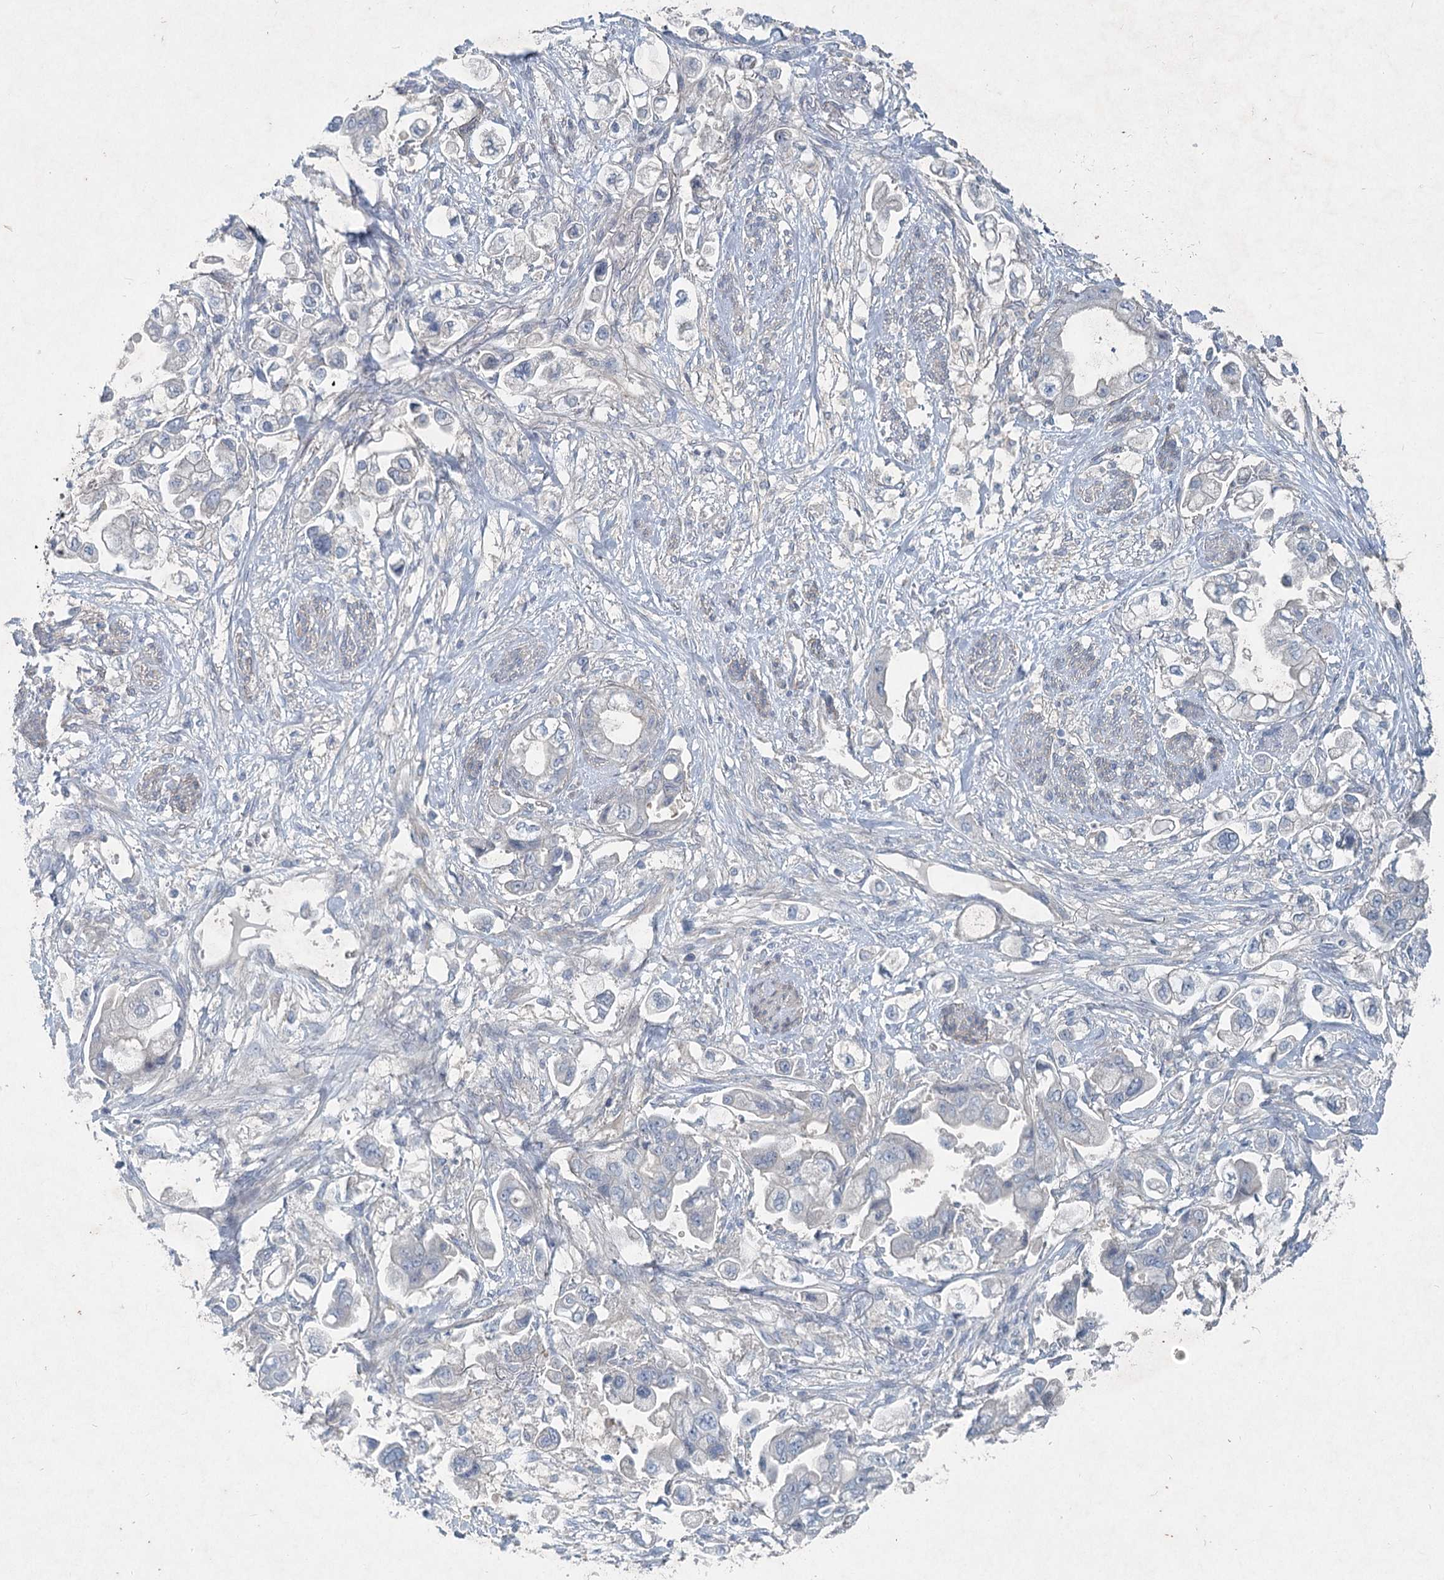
{"staining": {"intensity": "negative", "quantity": "none", "location": "none"}, "tissue": "stomach cancer", "cell_type": "Tumor cells", "image_type": "cancer", "snomed": [{"axis": "morphology", "description": "Adenocarcinoma, NOS"}, {"axis": "topography", "description": "Stomach"}], "caption": "An image of human adenocarcinoma (stomach) is negative for staining in tumor cells.", "gene": "DNMBP", "patient": {"sex": "male", "age": 62}}